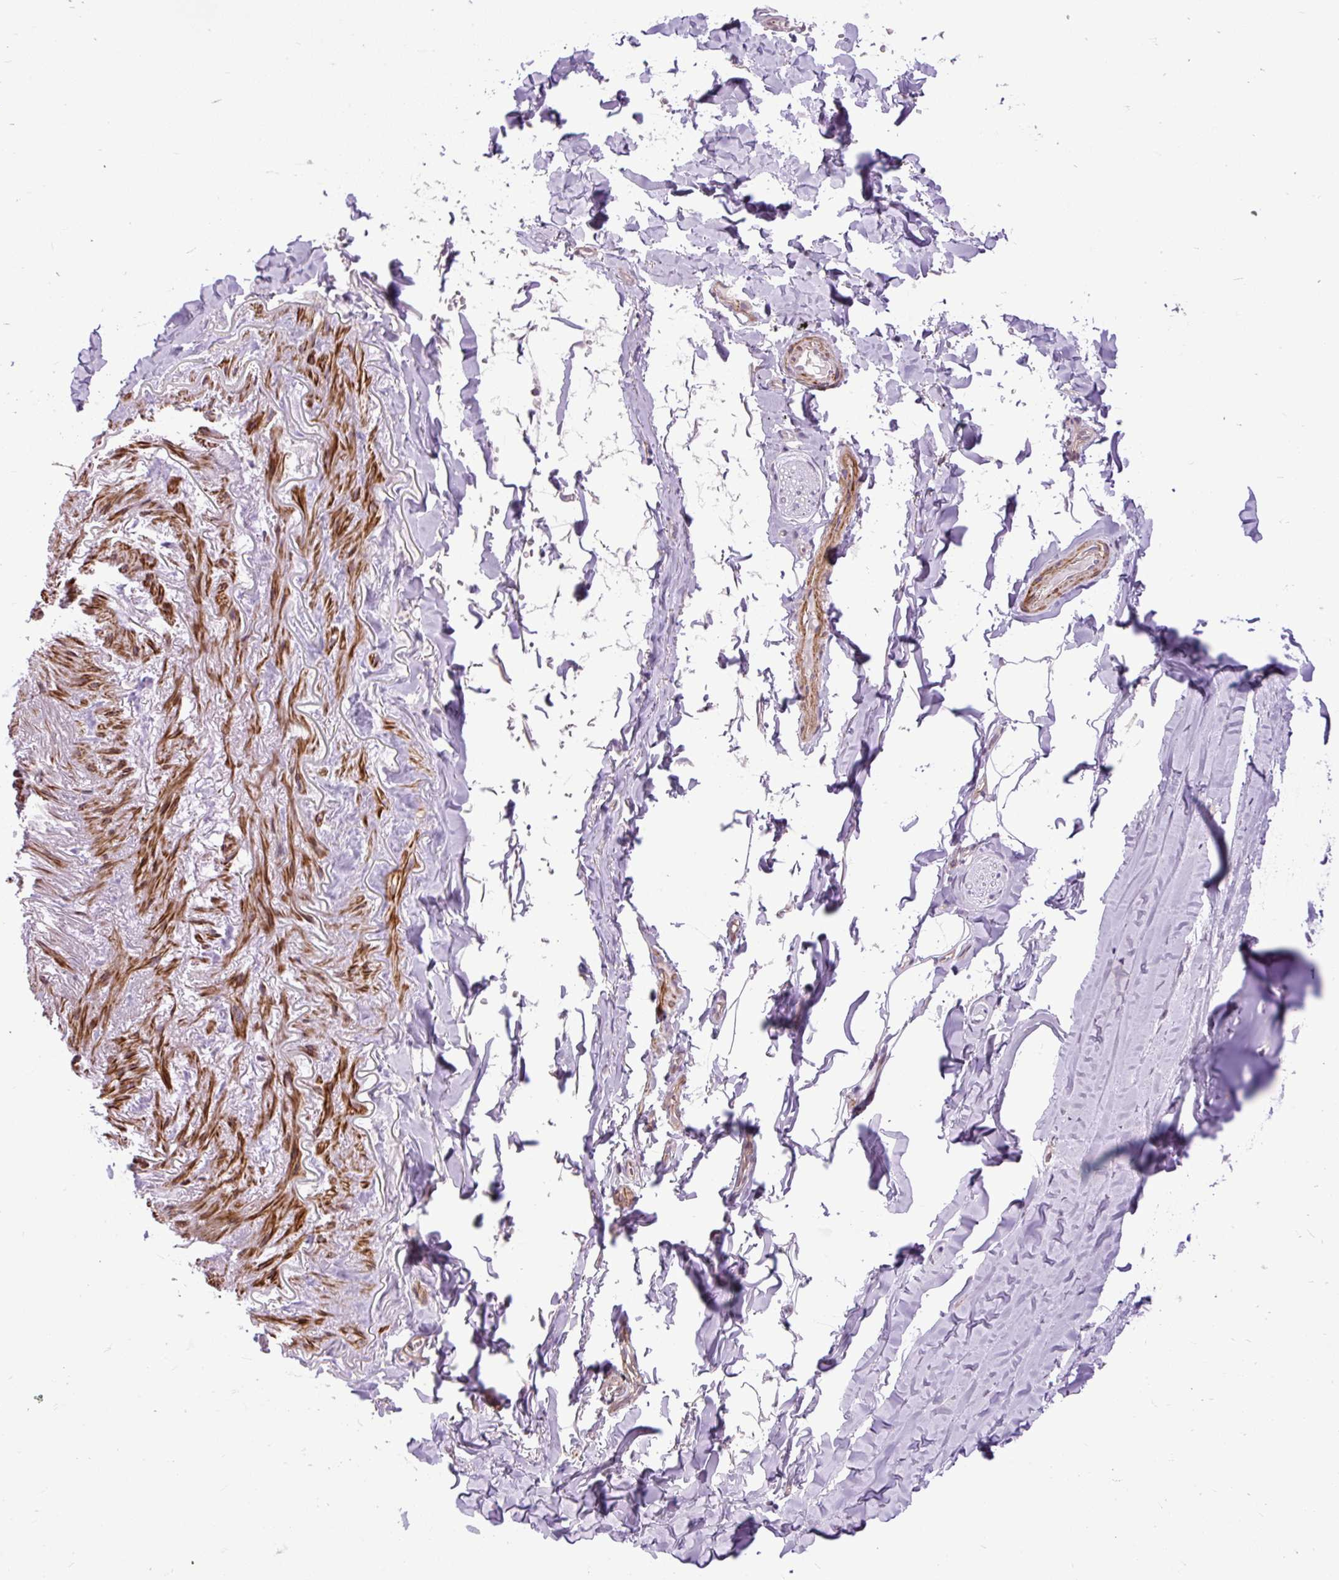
{"staining": {"intensity": "negative", "quantity": "none", "location": "none"}, "tissue": "soft tissue", "cell_type": "Chondrocytes", "image_type": "normal", "snomed": [{"axis": "morphology", "description": "Normal tissue, NOS"}, {"axis": "topography", "description": "Cartilage tissue"}, {"axis": "topography", "description": "Bronchus"}, {"axis": "topography", "description": "Peripheral nerve tissue"}], "caption": "IHC of unremarkable human soft tissue reveals no staining in chondrocytes. (DAB IHC, high magnification).", "gene": "ZNF197", "patient": {"sex": "female", "age": 59}}